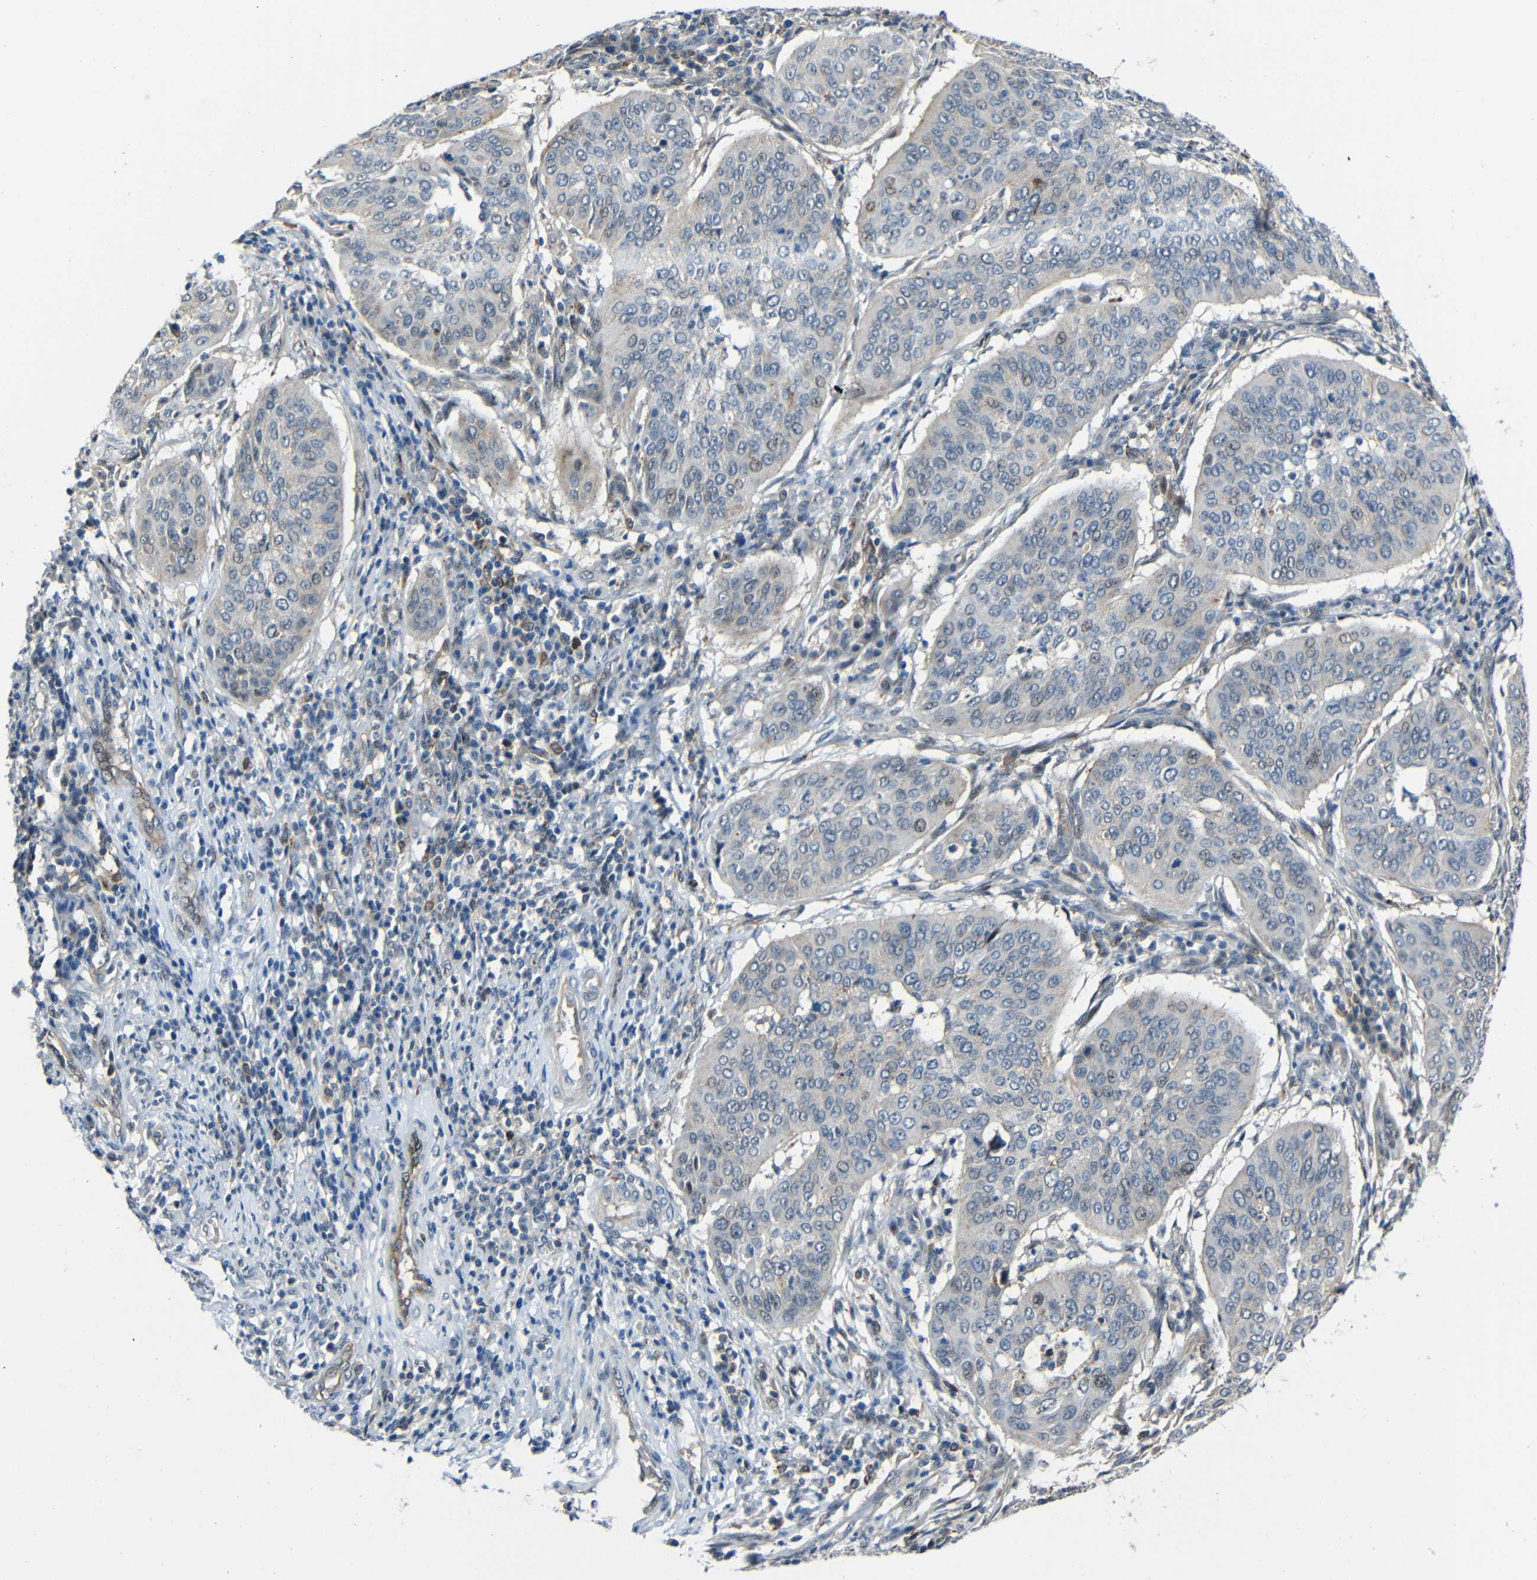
{"staining": {"intensity": "negative", "quantity": "none", "location": "none"}, "tissue": "cervical cancer", "cell_type": "Tumor cells", "image_type": "cancer", "snomed": [{"axis": "morphology", "description": "Normal tissue, NOS"}, {"axis": "morphology", "description": "Squamous cell carcinoma, NOS"}, {"axis": "topography", "description": "Cervix"}], "caption": "Cervical cancer (squamous cell carcinoma) was stained to show a protein in brown. There is no significant positivity in tumor cells. Brightfield microscopy of IHC stained with DAB (brown) and hematoxylin (blue), captured at high magnification.", "gene": "DNAJC5", "patient": {"sex": "female", "age": 39}}